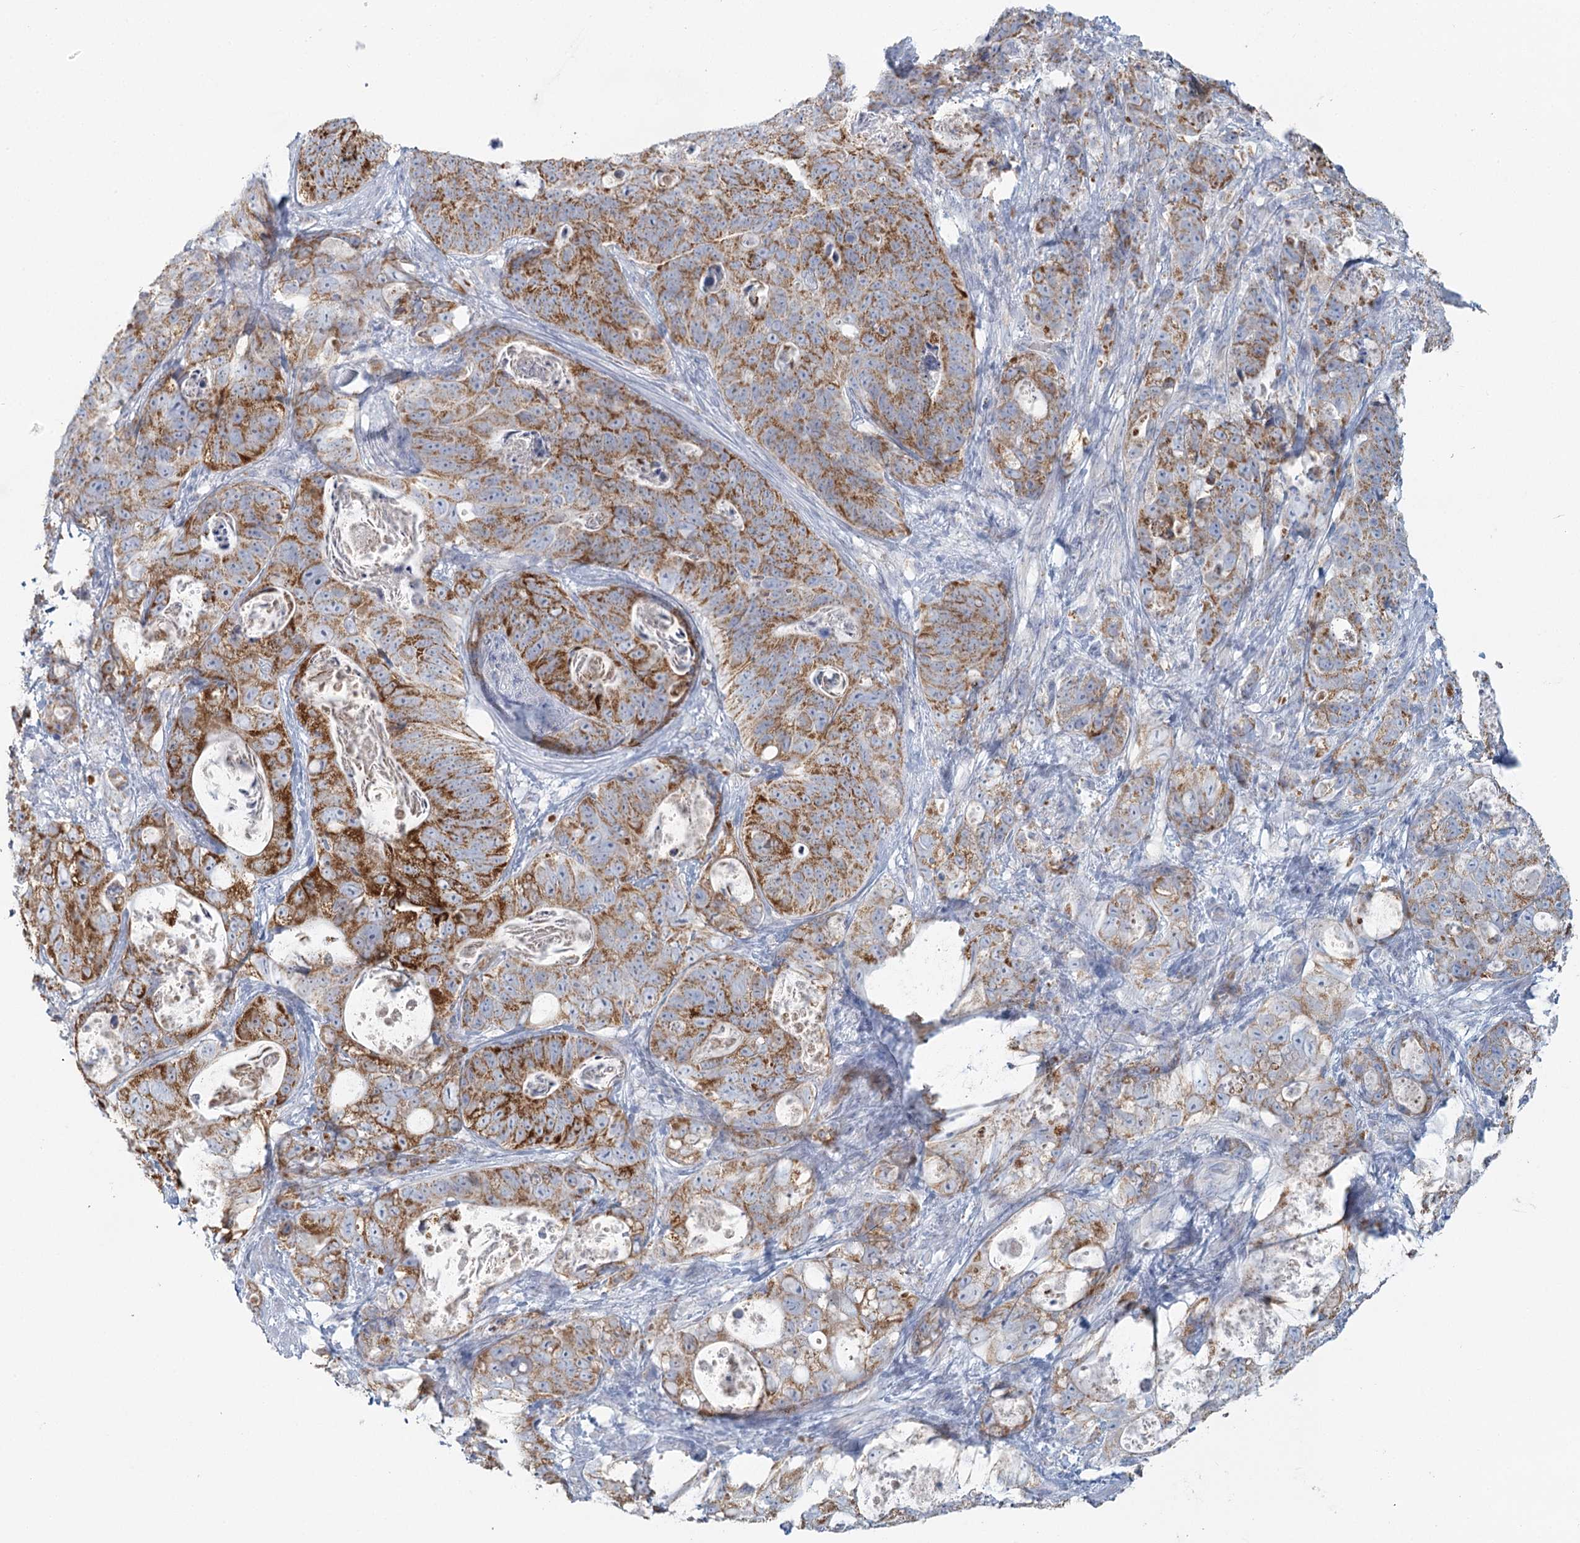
{"staining": {"intensity": "moderate", "quantity": ">75%", "location": "cytoplasmic/membranous"}, "tissue": "stomach cancer", "cell_type": "Tumor cells", "image_type": "cancer", "snomed": [{"axis": "morphology", "description": "Normal tissue, NOS"}, {"axis": "morphology", "description": "Adenocarcinoma, NOS"}, {"axis": "topography", "description": "Stomach"}], "caption": "Moderate cytoplasmic/membranous expression is seen in approximately >75% of tumor cells in stomach adenocarcinoma.", "gene": "BPHL", "patient": {"sex": "female", "age": 89}}